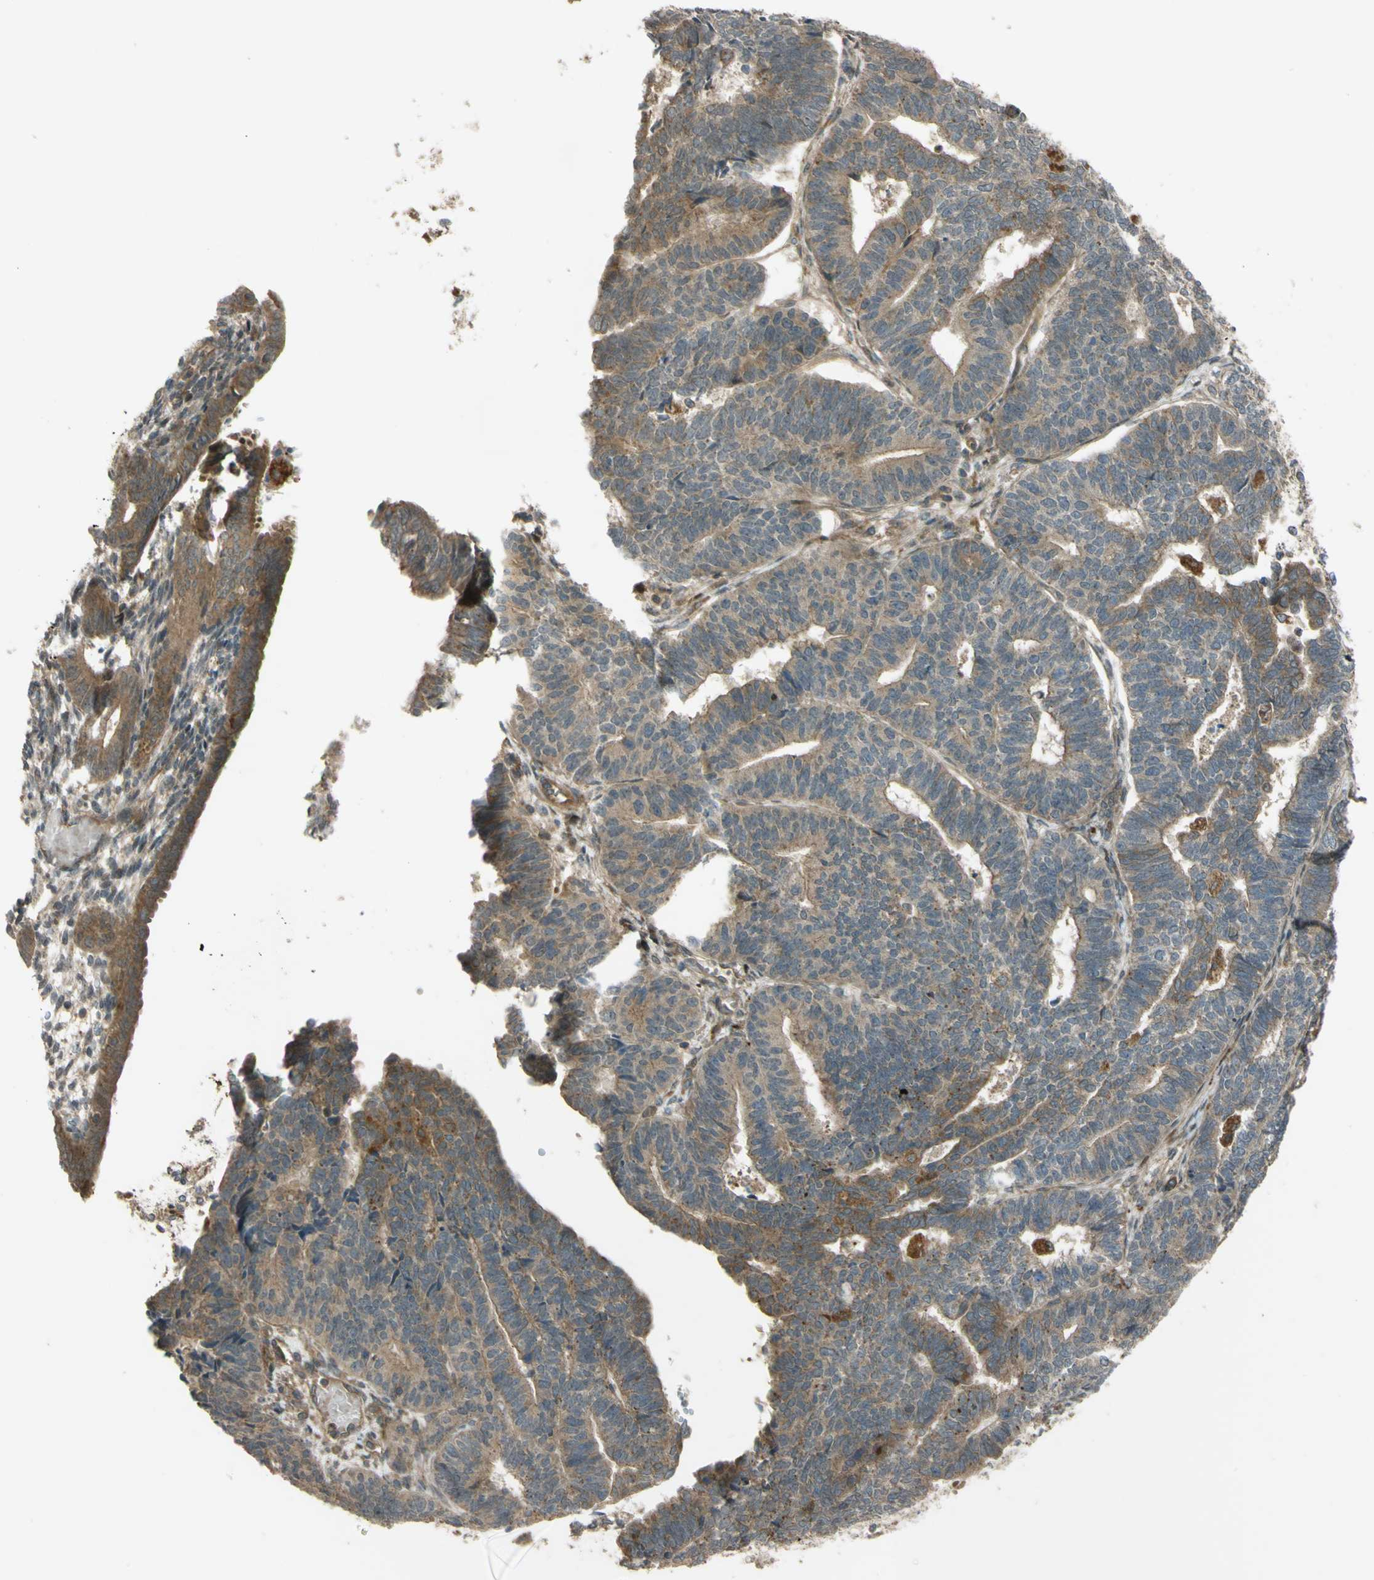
{"staining": {"intensity": "weak", "quantity": ">75%", "location": "cytoplasmic/membranous"}, "tissue": "endometrial cancer", "cell_type": "Tumor cells", "image_type": "cancer", "snomed": [{"axis": "morphology", "description": "Adenocarcinoma, NOS"}, {"axis": "topography", "description": "Endometrium"}], "caption": "There is low levels of weak cytoplasmic/membranous staining in tumor cells of adenocarcinoma (endometrial), as demonstrated by immunohistochemical staining (brown color).", "gene": "FLII", "patient": {"sex": "female", "age": 70}}